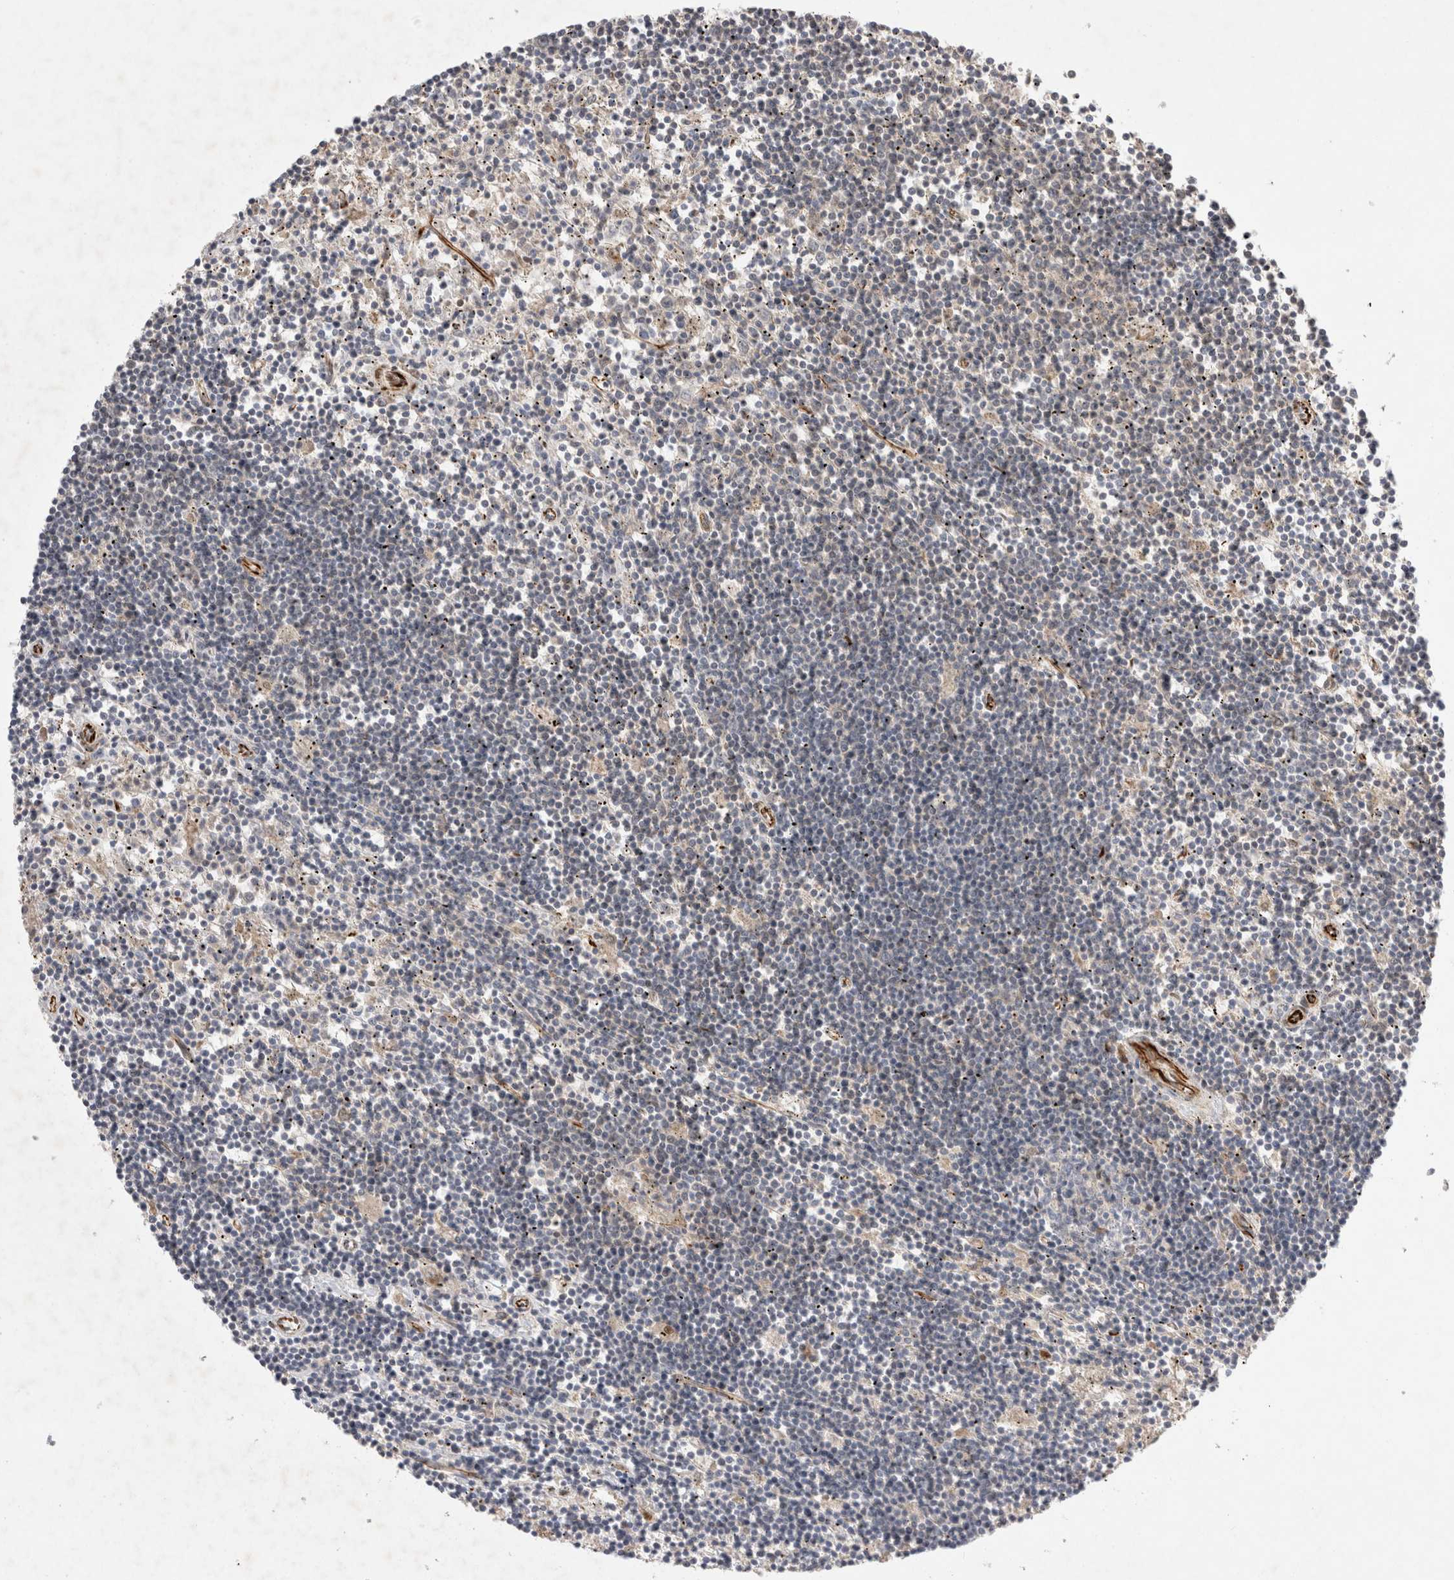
{"staining": {"intensity": "negative", "quantity": "none", "location": "none"}, "tissue": "lymphoma", "cell_type": "Tumor cells", "image_type": "cancer", "snomed": [{"axis": "morphology", "description": "Malignant lymphoma, non-Hodgkin's type, Low grade"}, {"axis": "topography", "description": "Spleen"}], "caption": "Tumor cells are negative for protein expression in human low-grade malignant lymphoma, non-Hodgkin's type.", "gene": "NMU", "patient": {"sex": "male", "age": 76}}